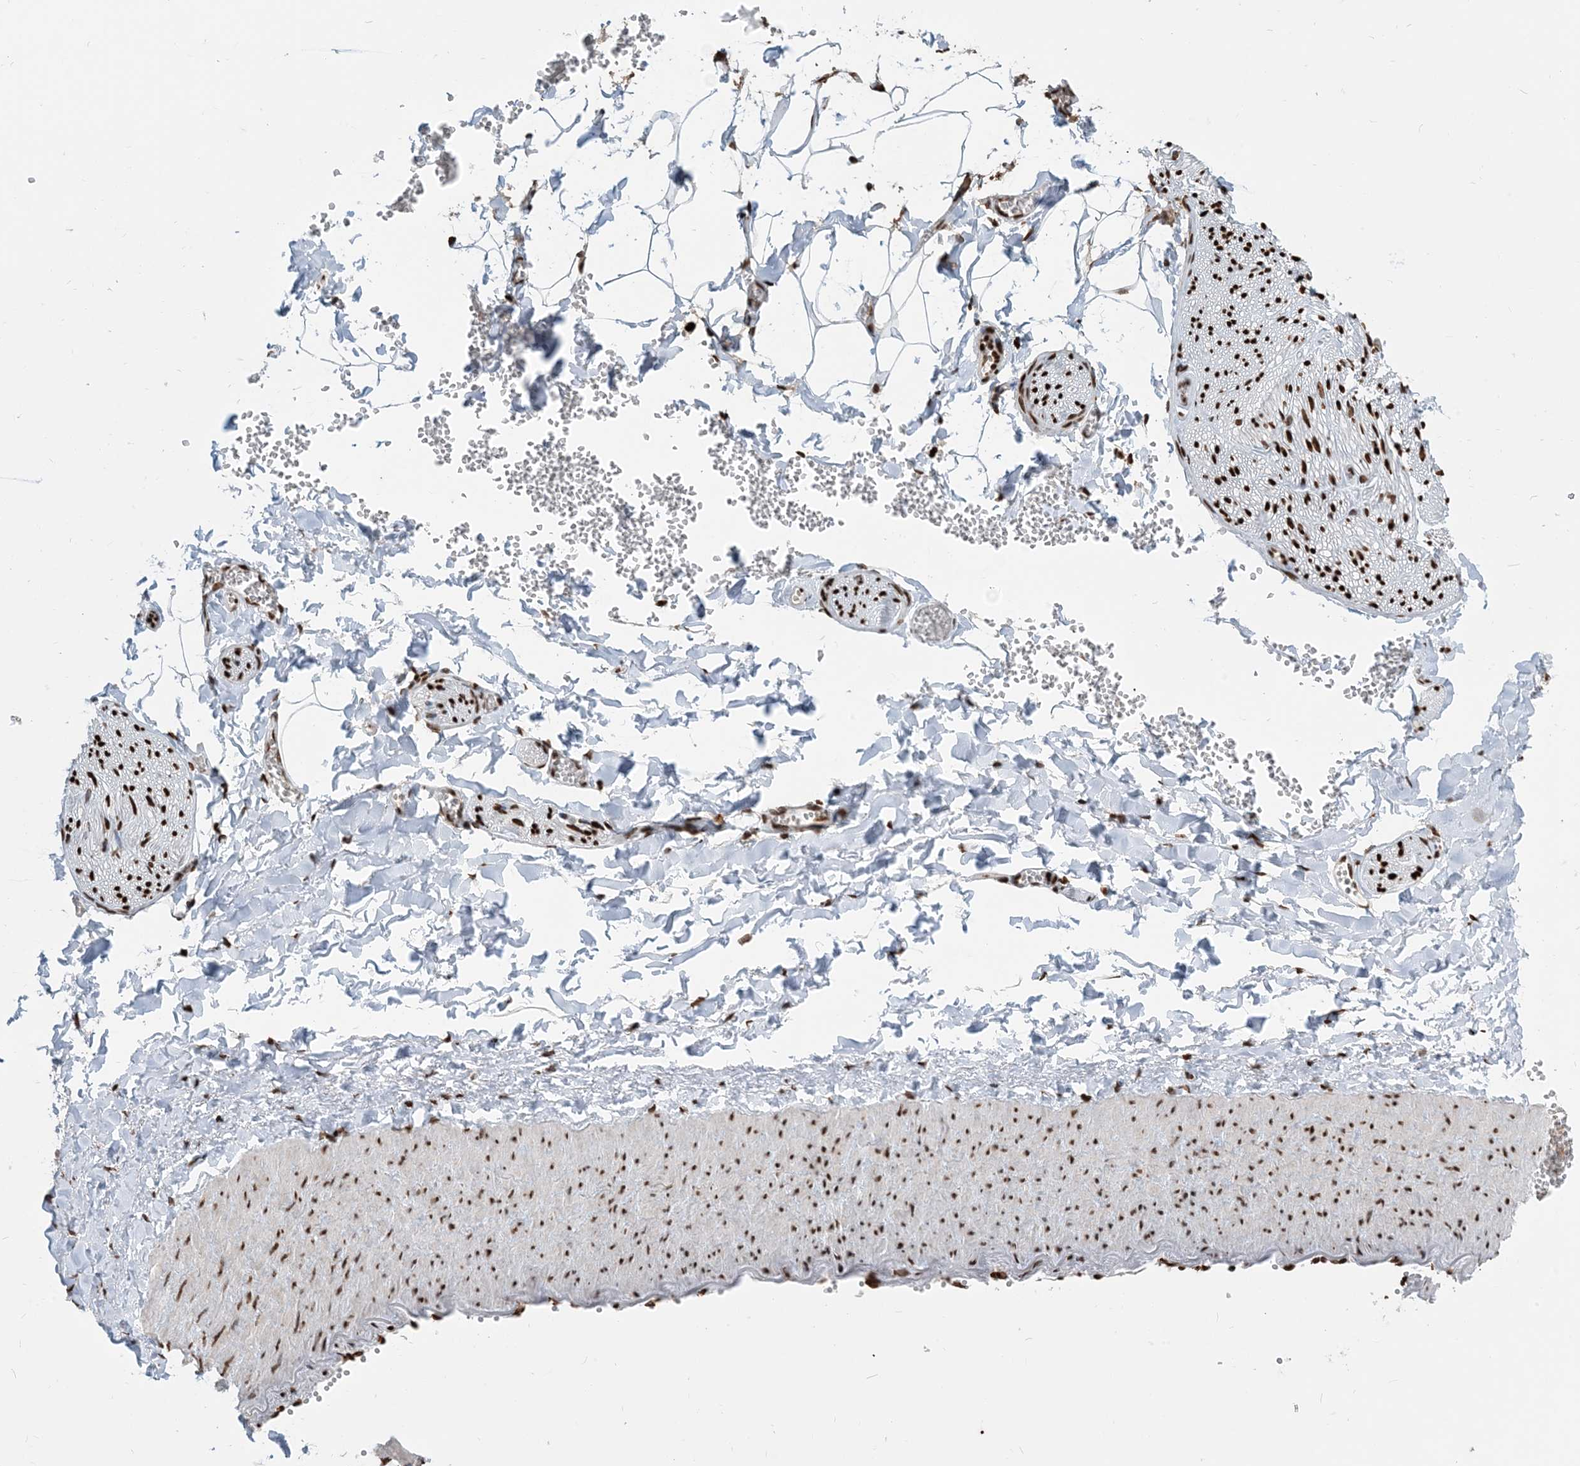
{"staining": {"intensity": "strong", "quantity": ">75%", "location": "nuclear"}, "tissue": "adipose tissue", "cell_type": "Adipocytes", "image_type": "normal", "snomed": [{"axis": "morphology", "description": "Normal tissue, NOS"}, {"axis": "topography", "description": "Gallbladder"}, {"axis": "topography", "description": "Peripheral nerve tissue"}], "caption": "Brown immunohistochemical staining in normal human adipose tissue reveals strong nuclear expression in about >75% of adipocytes.", "gene": "H3", "patient": {"sex": "male", "age": 38}}